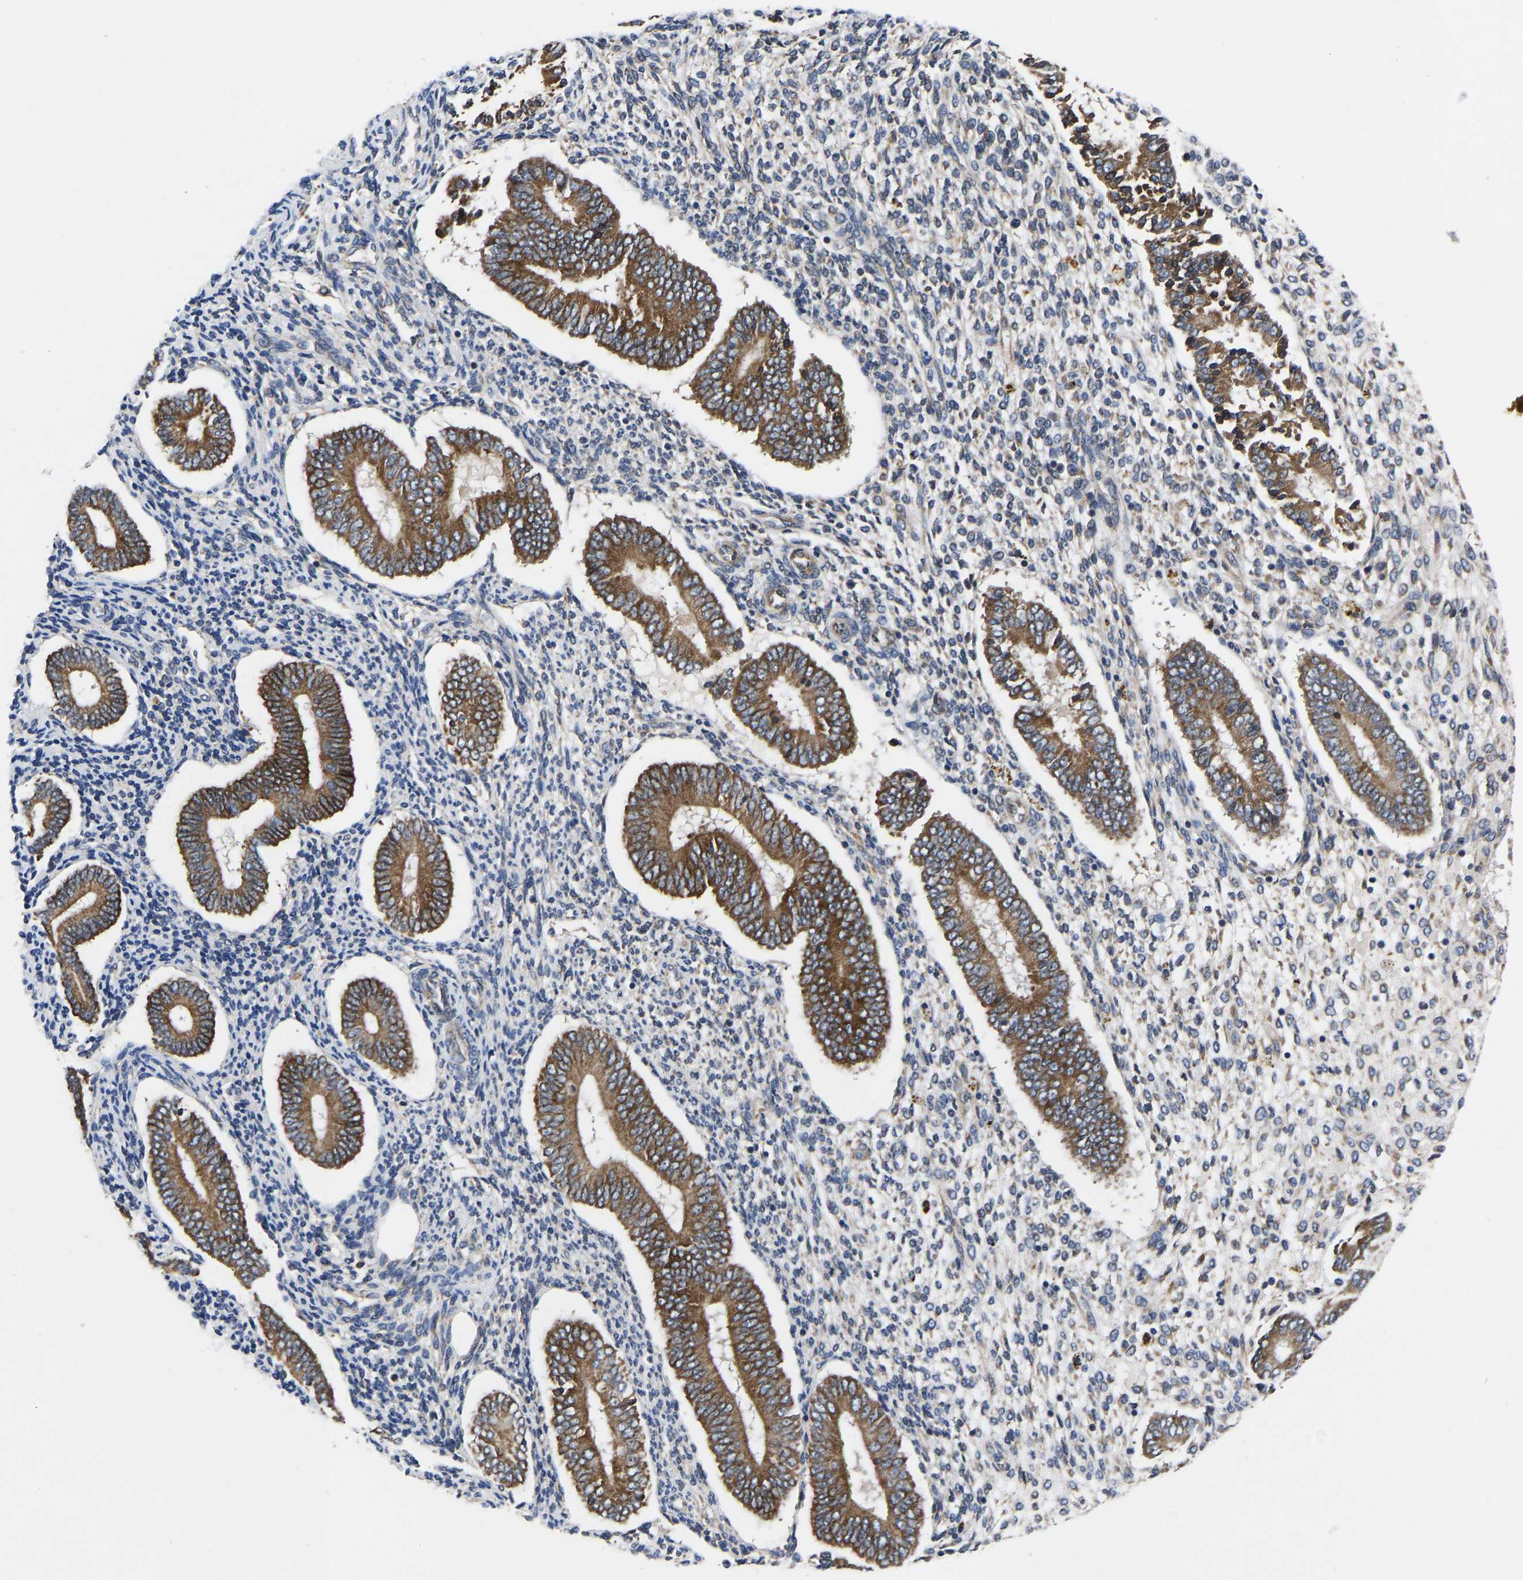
{"staining": {"intensity": "moderate", "quantity": "25%-75%", "location": "cytoplasmic/membranous"}, "tissue": "endometrium", "cell_type": "Cells in endometrial stroma", "image_type": "normal", "snomed": [{"axis": "morphology", "description": "Normal tissue, NOS"}, {"axis": "topography", "description": "Endometrium"}], "caption": "High-magnification brightfield microscopy of benign endometrium stained with DAB (3,3'-diaminobenzidine) (brown) and counterstained with hematoxylin (blue). cells in endometrial stroma exhibit moderate cytoplasmic/membranous expression is appreciated in approximately25%-75% of cells.", "gene": "FRRS1", "patient": {"sex": "female", "age": 42}}